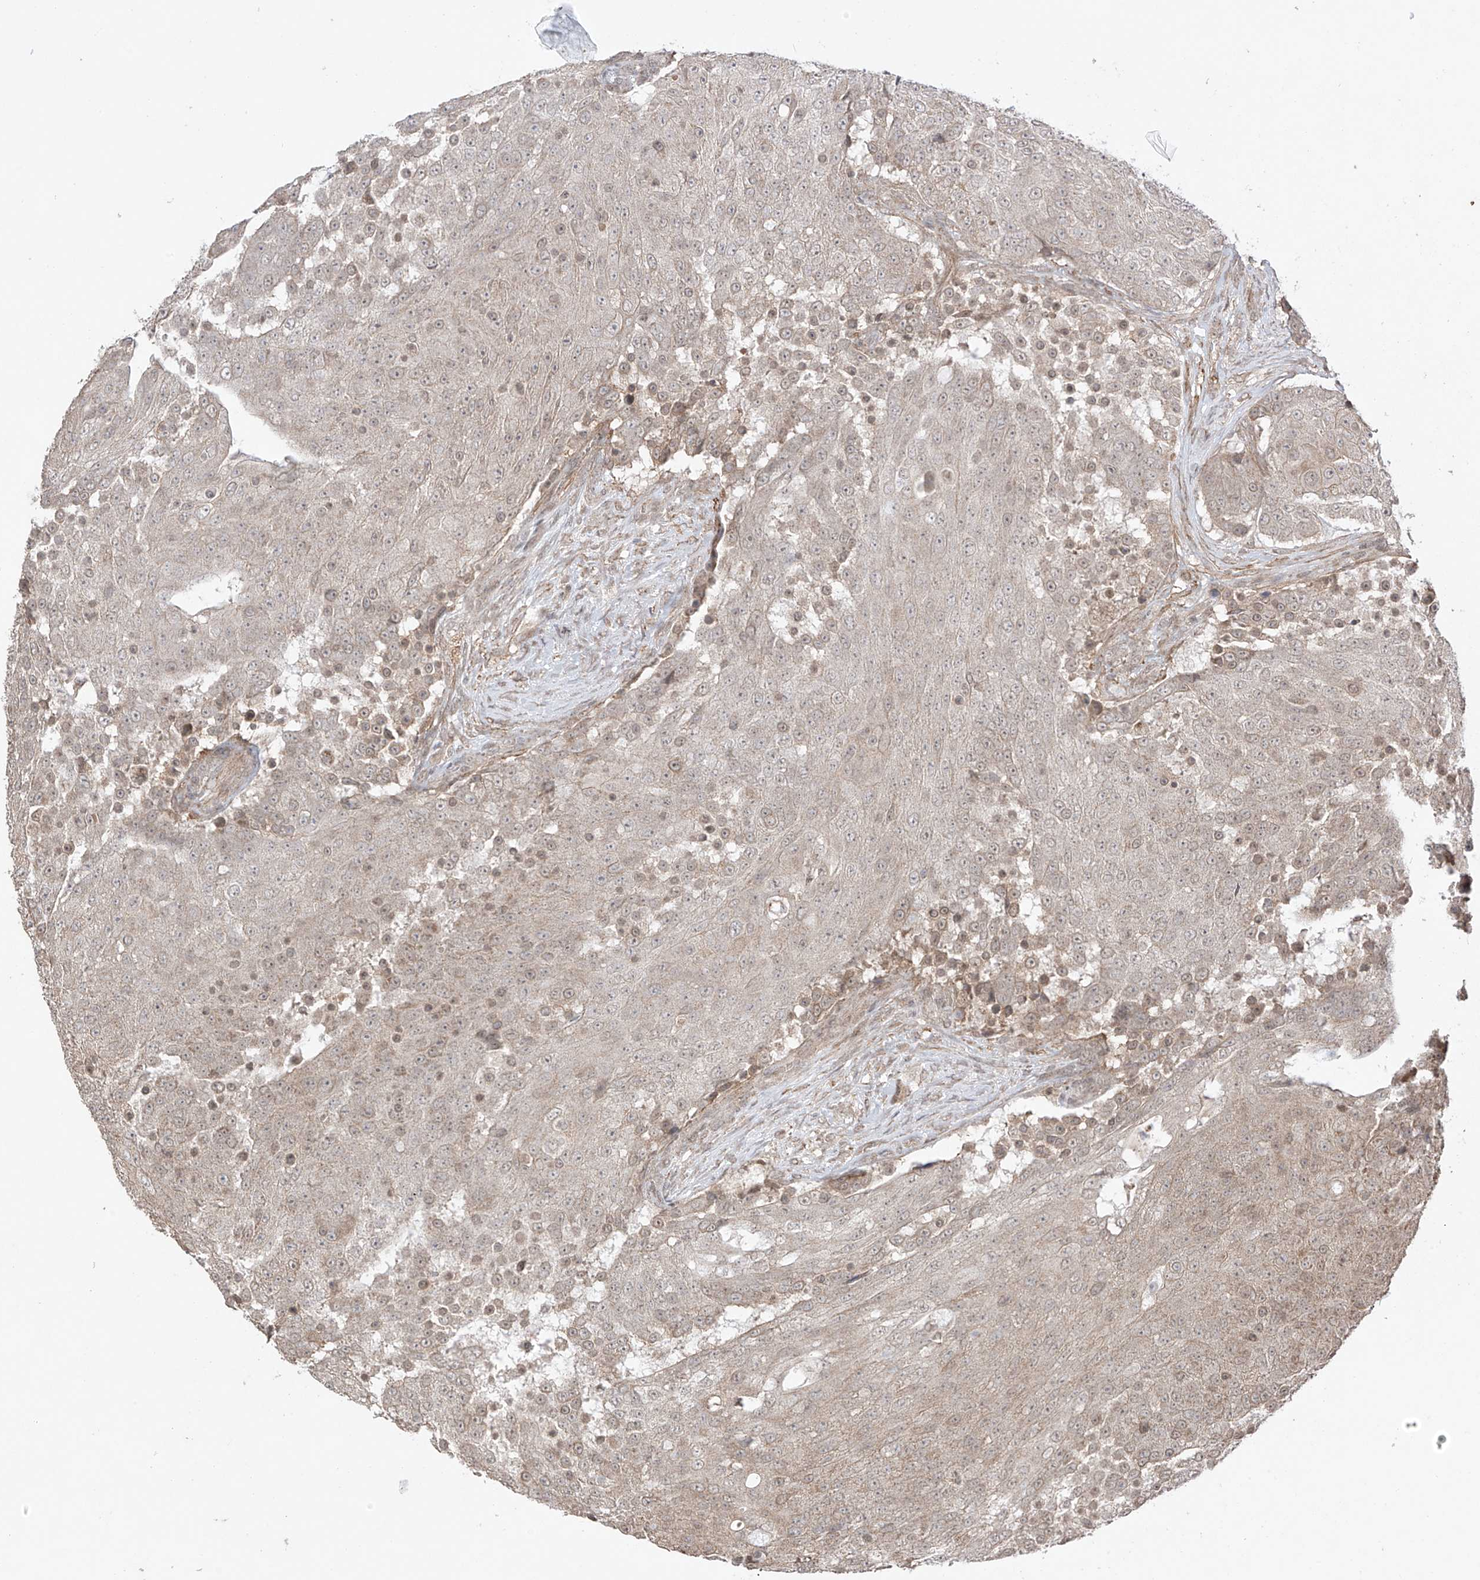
{"staining": {"intensity": "weak", "quantity": "<25%", "location": "cytoplasmic/membranous"}, "tissue": "urothelial cancer", "cell_type": "Tumor cells", "image_type": "cancer", "snomed": [{"axis": "morphology", "description": "Urothelial carcinoma, High grade"}, {"axis": "topography", "description": "Urinary bladder"}], "caption": "Tumor cells show no significant positivity in urothelial carcinoma (high-grade).", "gene": "ABCD1", "patient": {"sex": "female", "age": 63}}